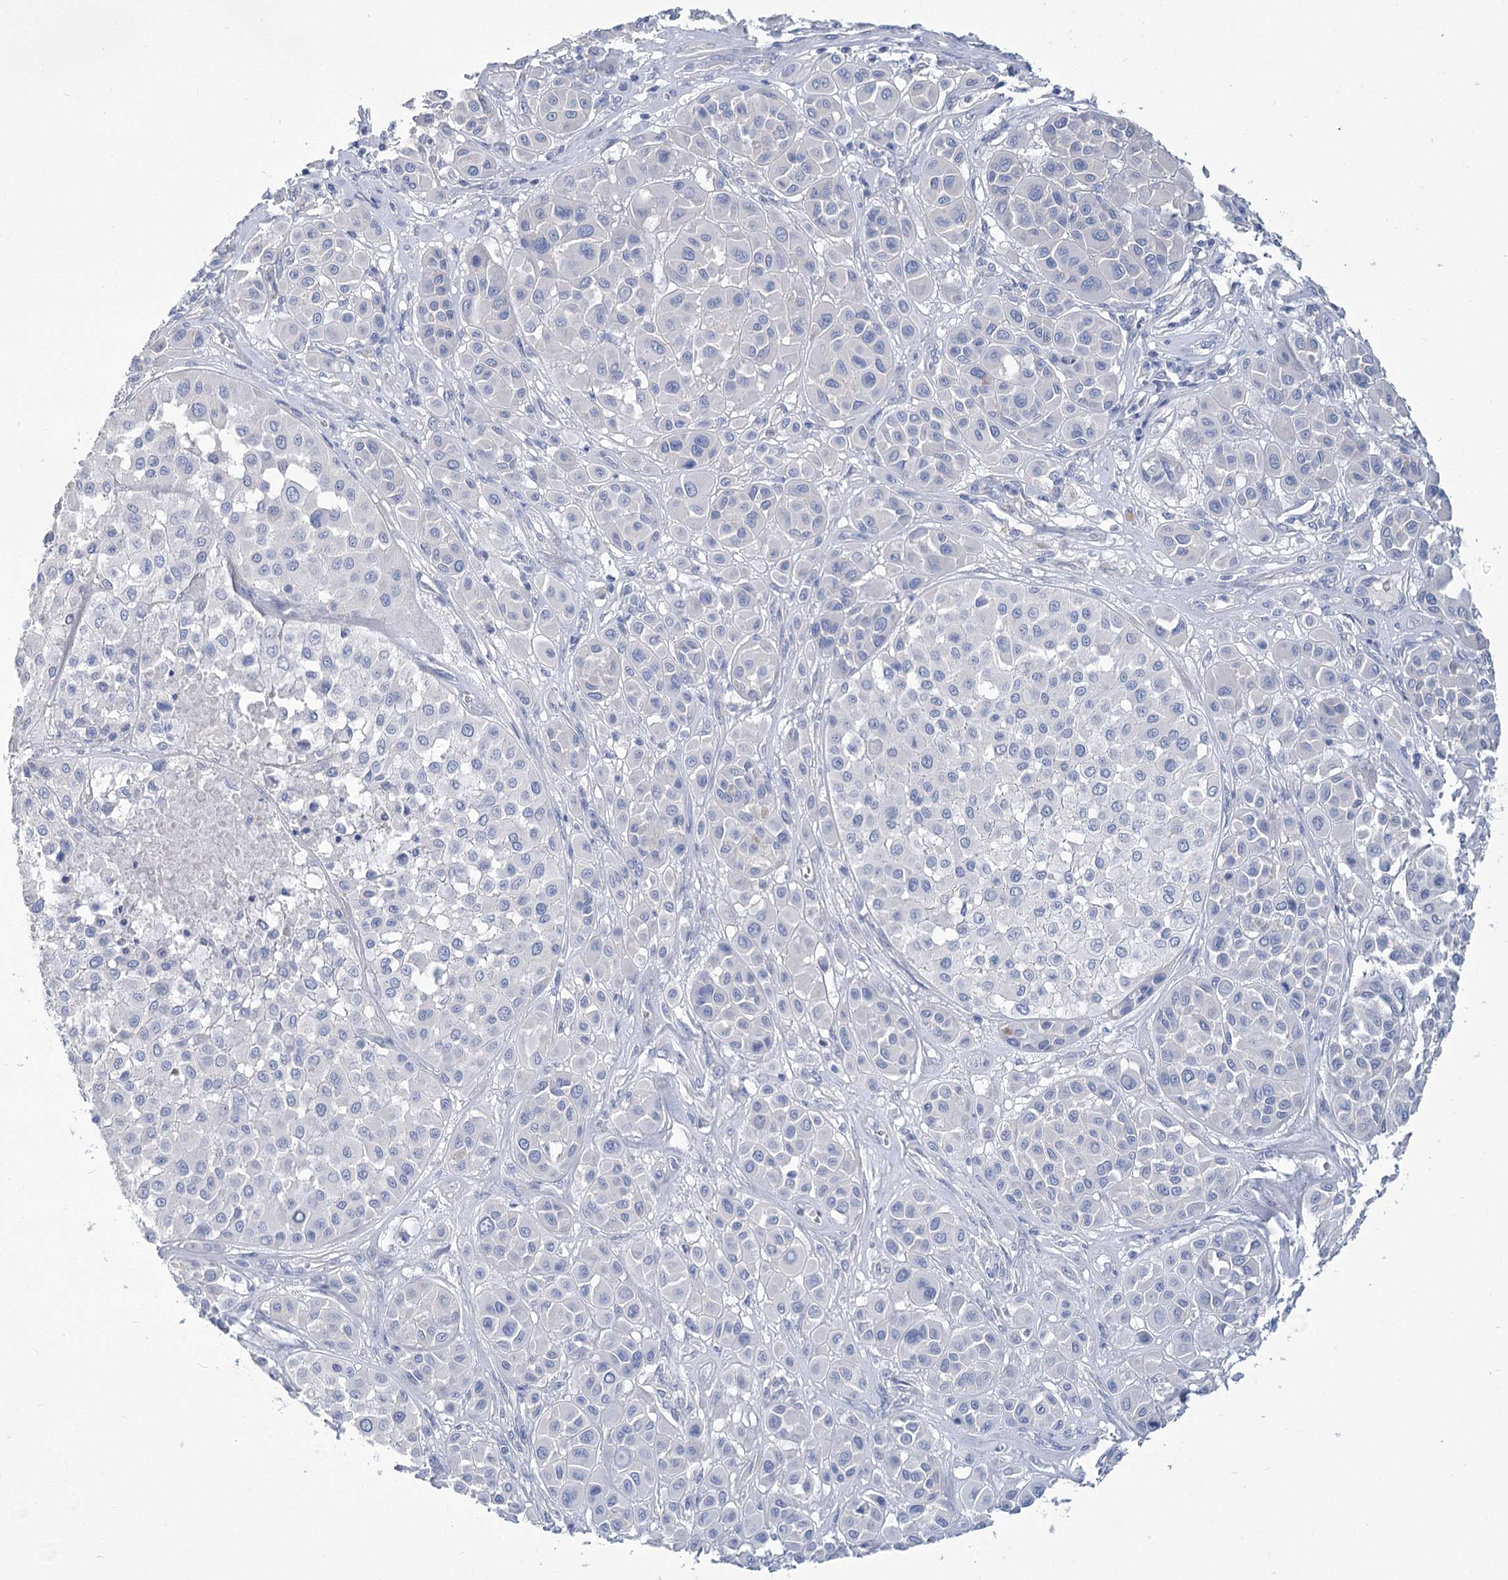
{"staining": {"intensity": "negative", "quantity": "none", "location": "none"}, "tissue": "melanoma", "cell_type": "Tumor cells", "image_type": "cancer", "snomed": [{"axis": "morphology", "description": "Malignant melanoma, Metastatic site"}, {"axis": "topography", "description": "Soft tissue"}], "caption": "Melanoma was stained to show a protein in brown. There is no significant positivity in tumor cells.", "gene": "SLC9A3", "patient": {"sex": "male", "age": 41}}